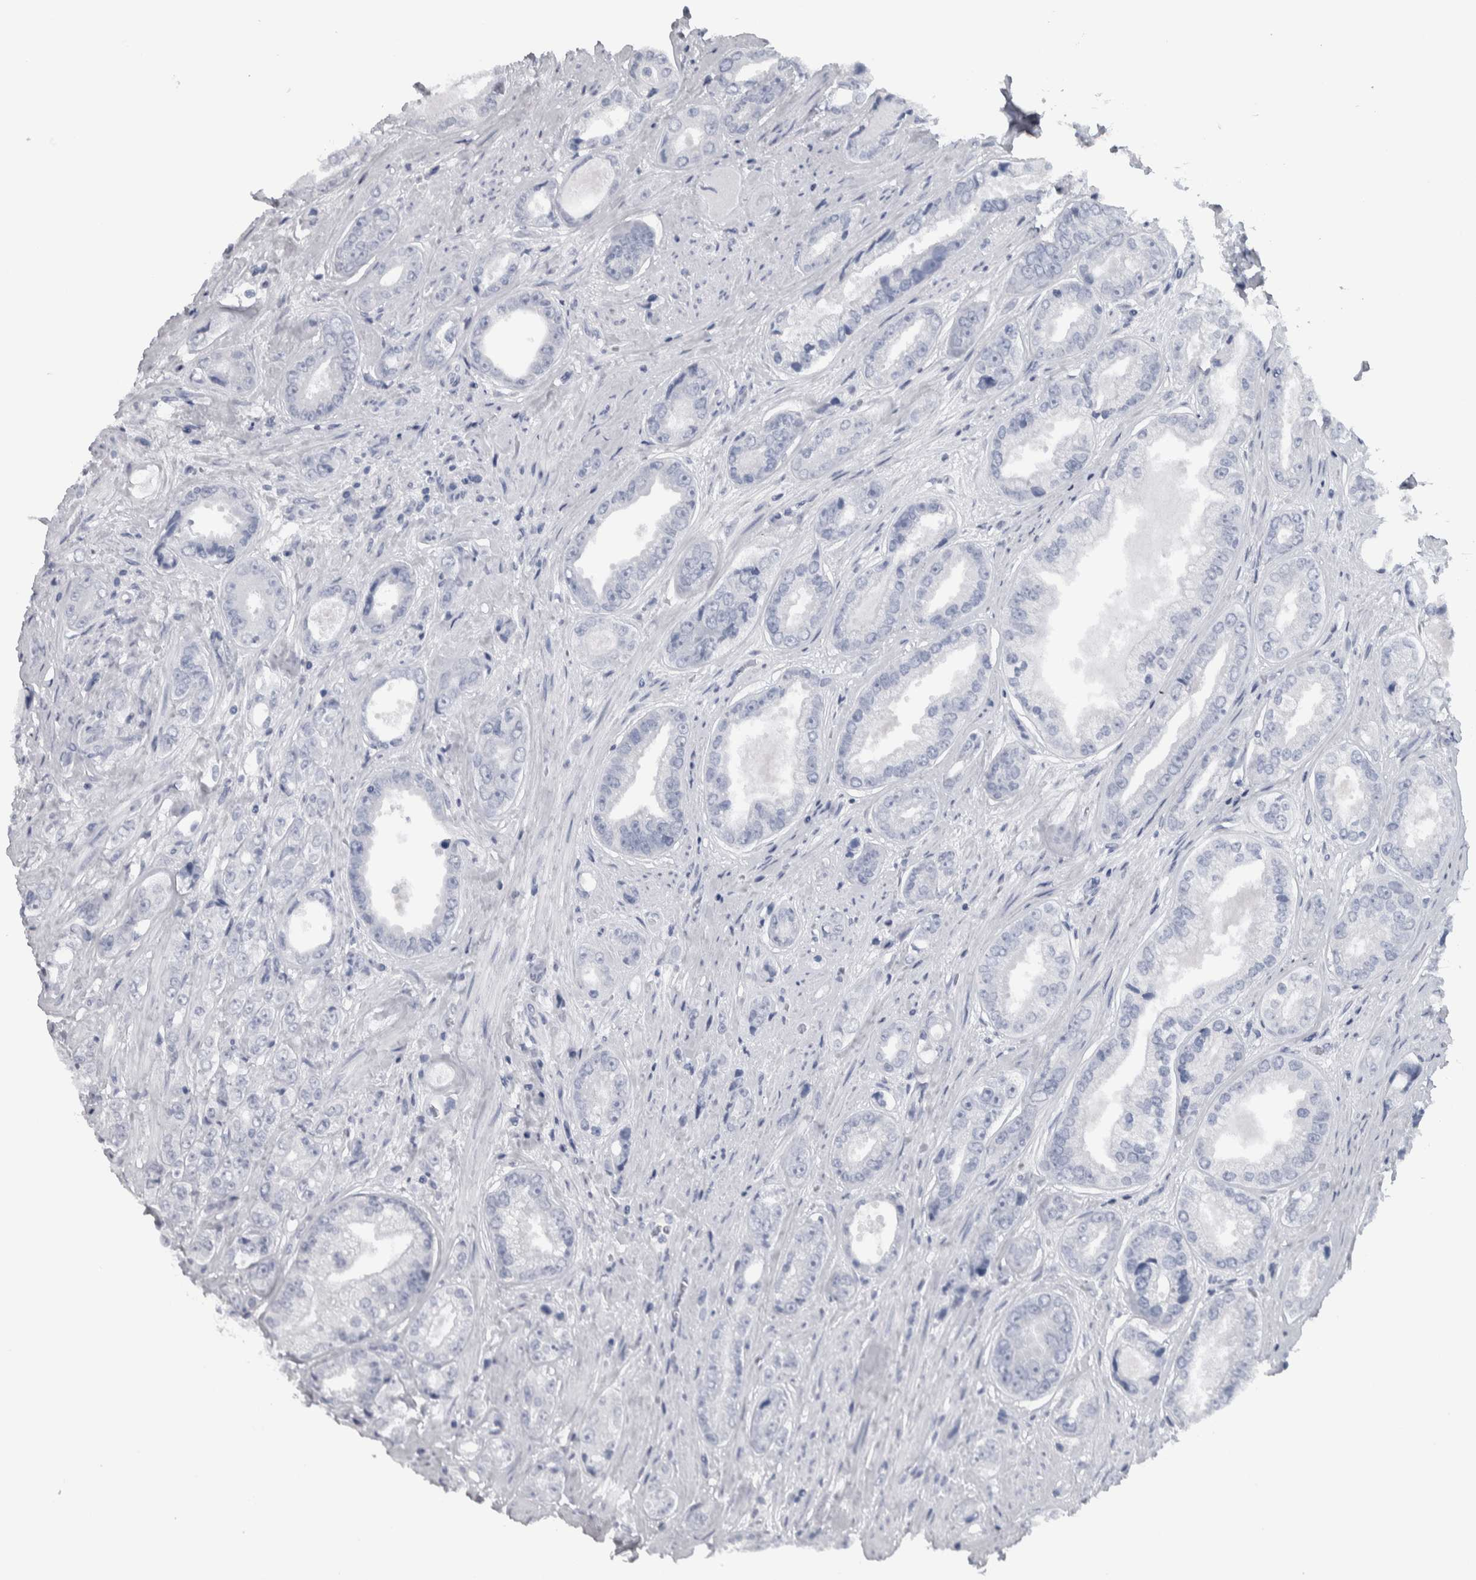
{"staining": {"intensity": "negative", "quantity": "none", "location": "none"}, "tissue": "prostate cancer", "cell_type": "Tumor cells", "image_type": "cancer", "snomed": [{"axis": "morphology", "description": "Adenocarcinoma, High grade"}, {"axis": "topography", "description": "Prostate"}], "caption": "Tumor cells are negative for protein expression in human prostate cancer (adenocarcinoma (high-grade)). Brightfield microscopy of immunohistochemistry stained with DAB (3,3'-diaminobenzidine) (brown) and hematoxylin (blue), captured at high magnification.", "gene": "CDH17", "patient": {"sex": "male", "age": 61}}